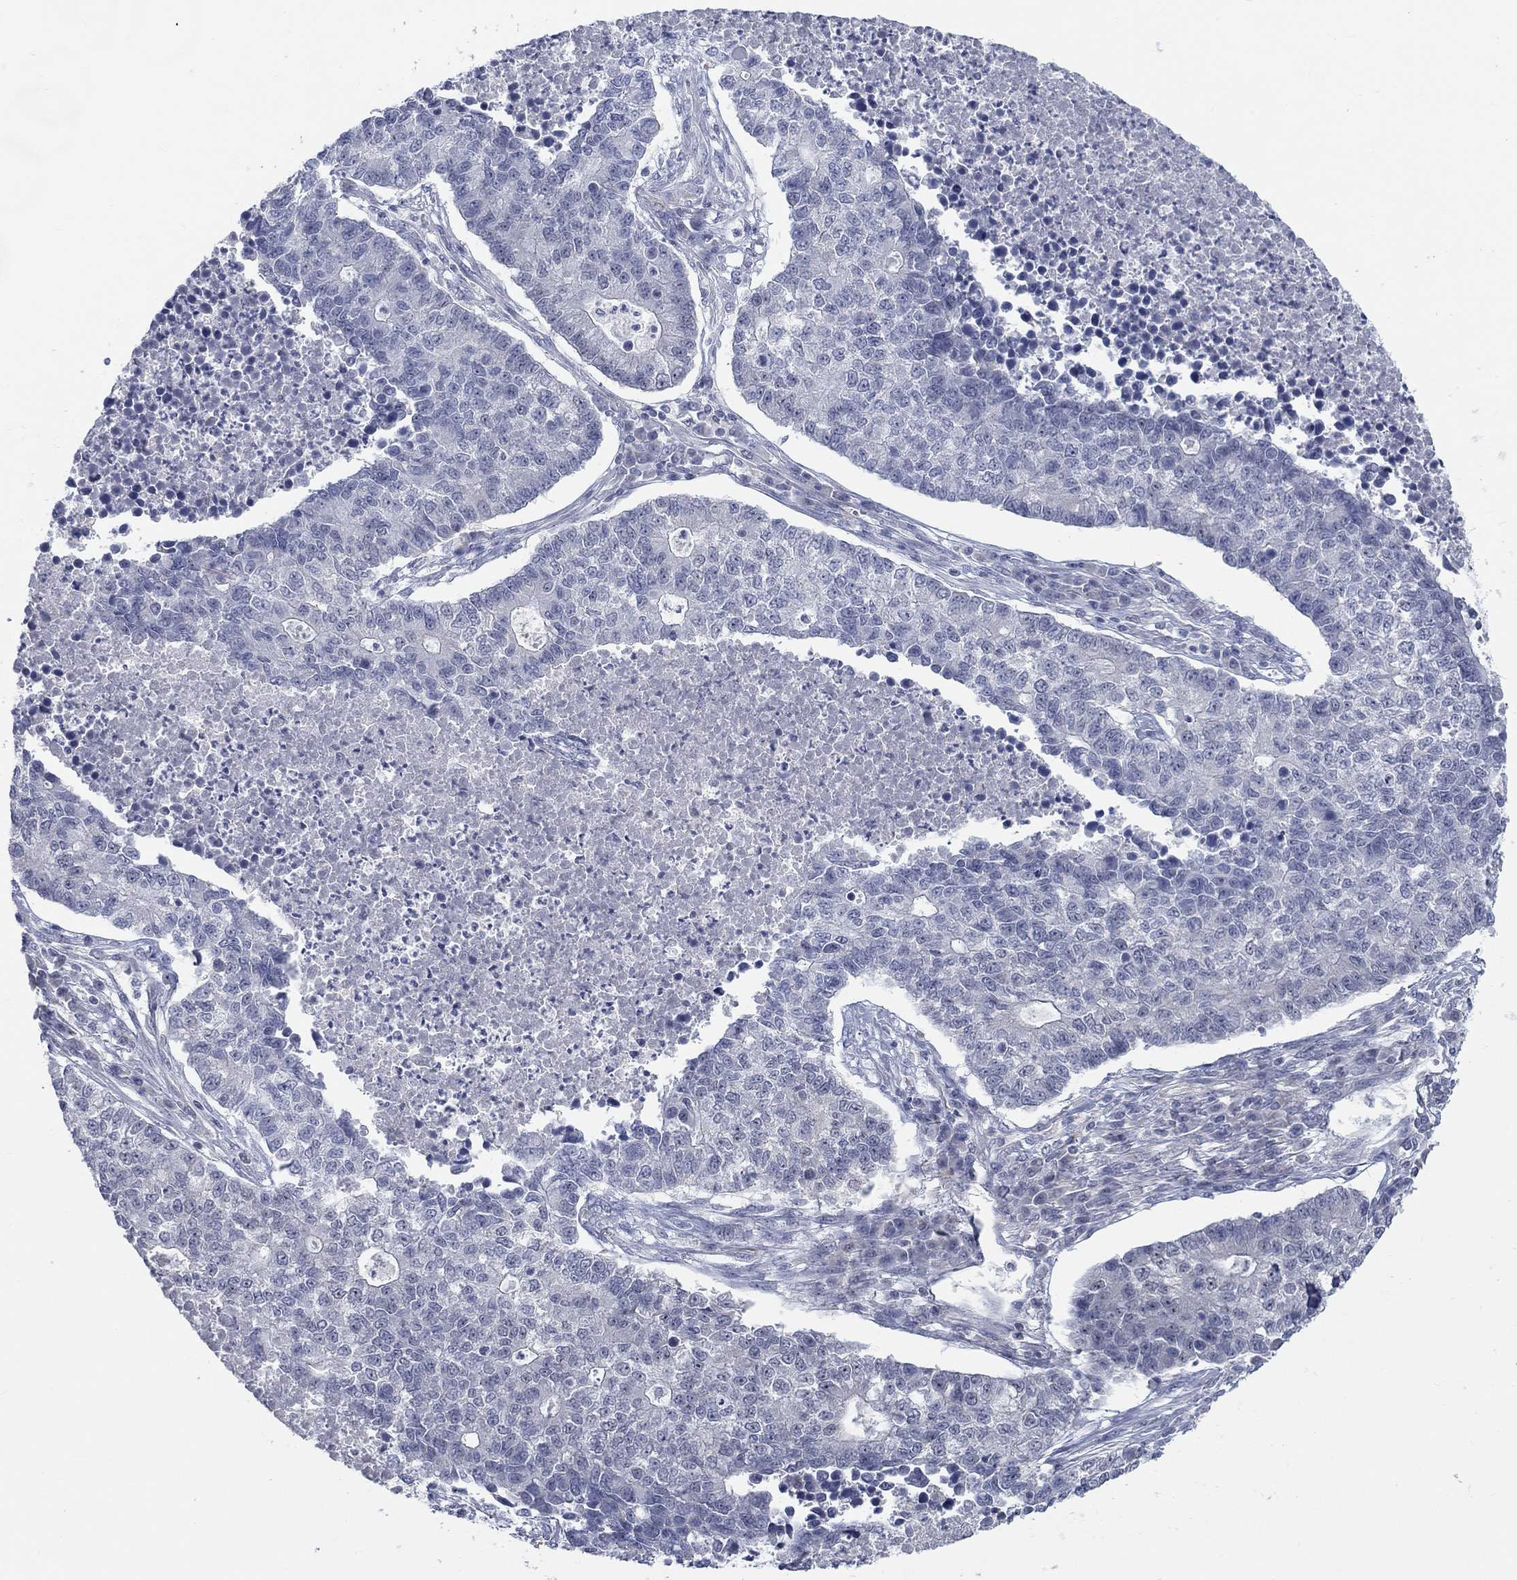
{"staining": {"intensity": "negative", "quantity": "none", "location": "none"}, "tissue": "lung cancer", "cell_type": "Tumor cells", "image_type": "cancer", "snomed": [{"axis": "morphology", "description": "Adenocarcinoma, NOS"}, {"axis": "topography", "description": "Lung"}], "caption": "Photomicrograph shows no significant protein expression in tumor cells of adenocarcinoma (lung). (DAB (3,3'-diaminobenzidine) immunohistochemistry with hematoxylin counter stain).", "gene": "MTSS2", "patient": {"sex": "male", "age": 57}}